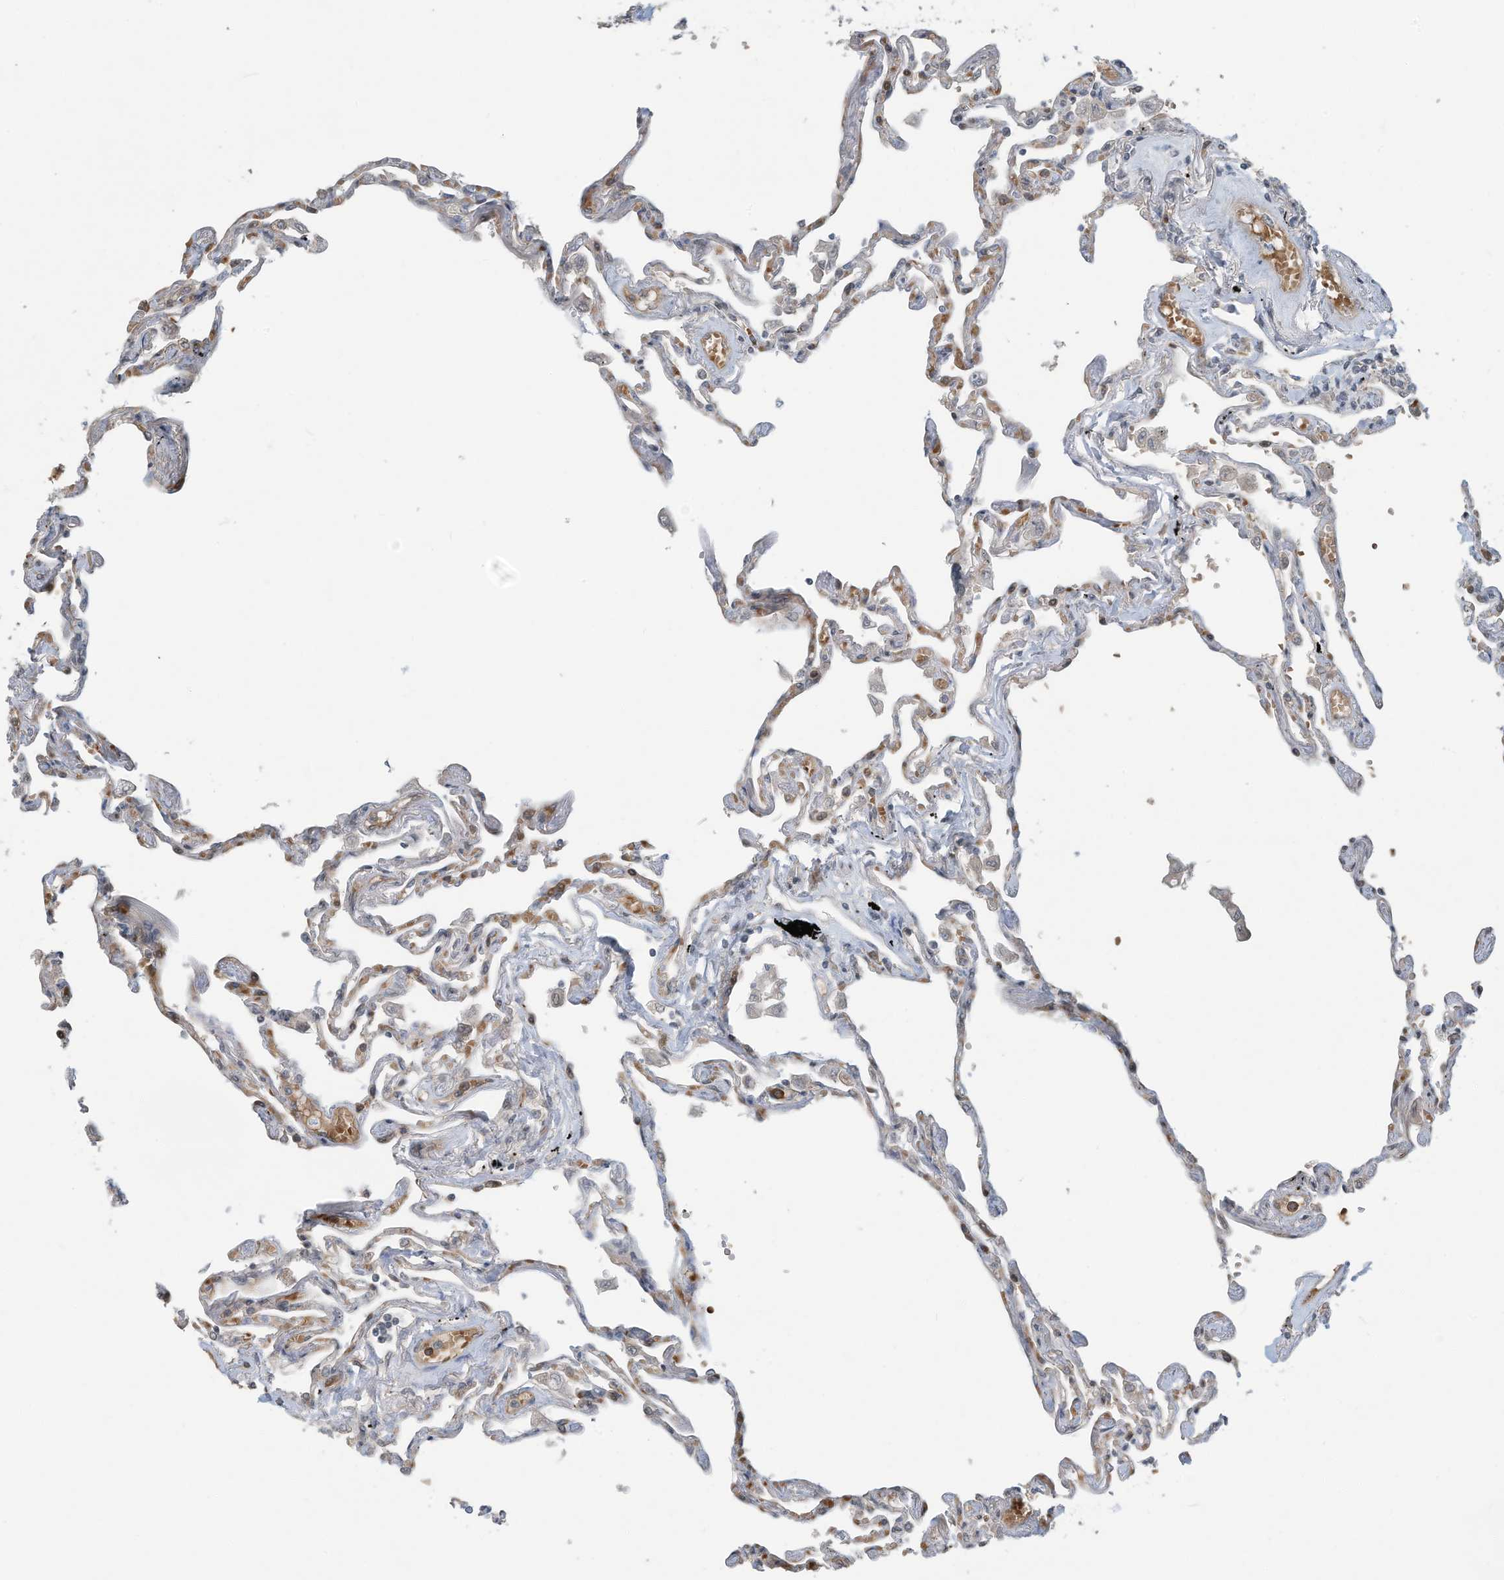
{"staining": {"intensity": "moderate", "quantity": "25%-75%", "location": "cytoplasmic/membranous"}, "tissue": "lung", "cell_type": "Alveolar cells", "image_type": "normal", "snomed": [{"axis": "morphology", "description": "Normal tissue, NOS"}, {"axis": "topography", "description": "Lung"}], "caption": "Protein positivity by immunohistochemistry (IHC) demonstrates moderate cytoplasmic/membranous expression in approximately 25%-75% of alveolar cells in unremarkable lung.", "gene": "ERI2", "patient": {"sex": "female", "age": 67}}